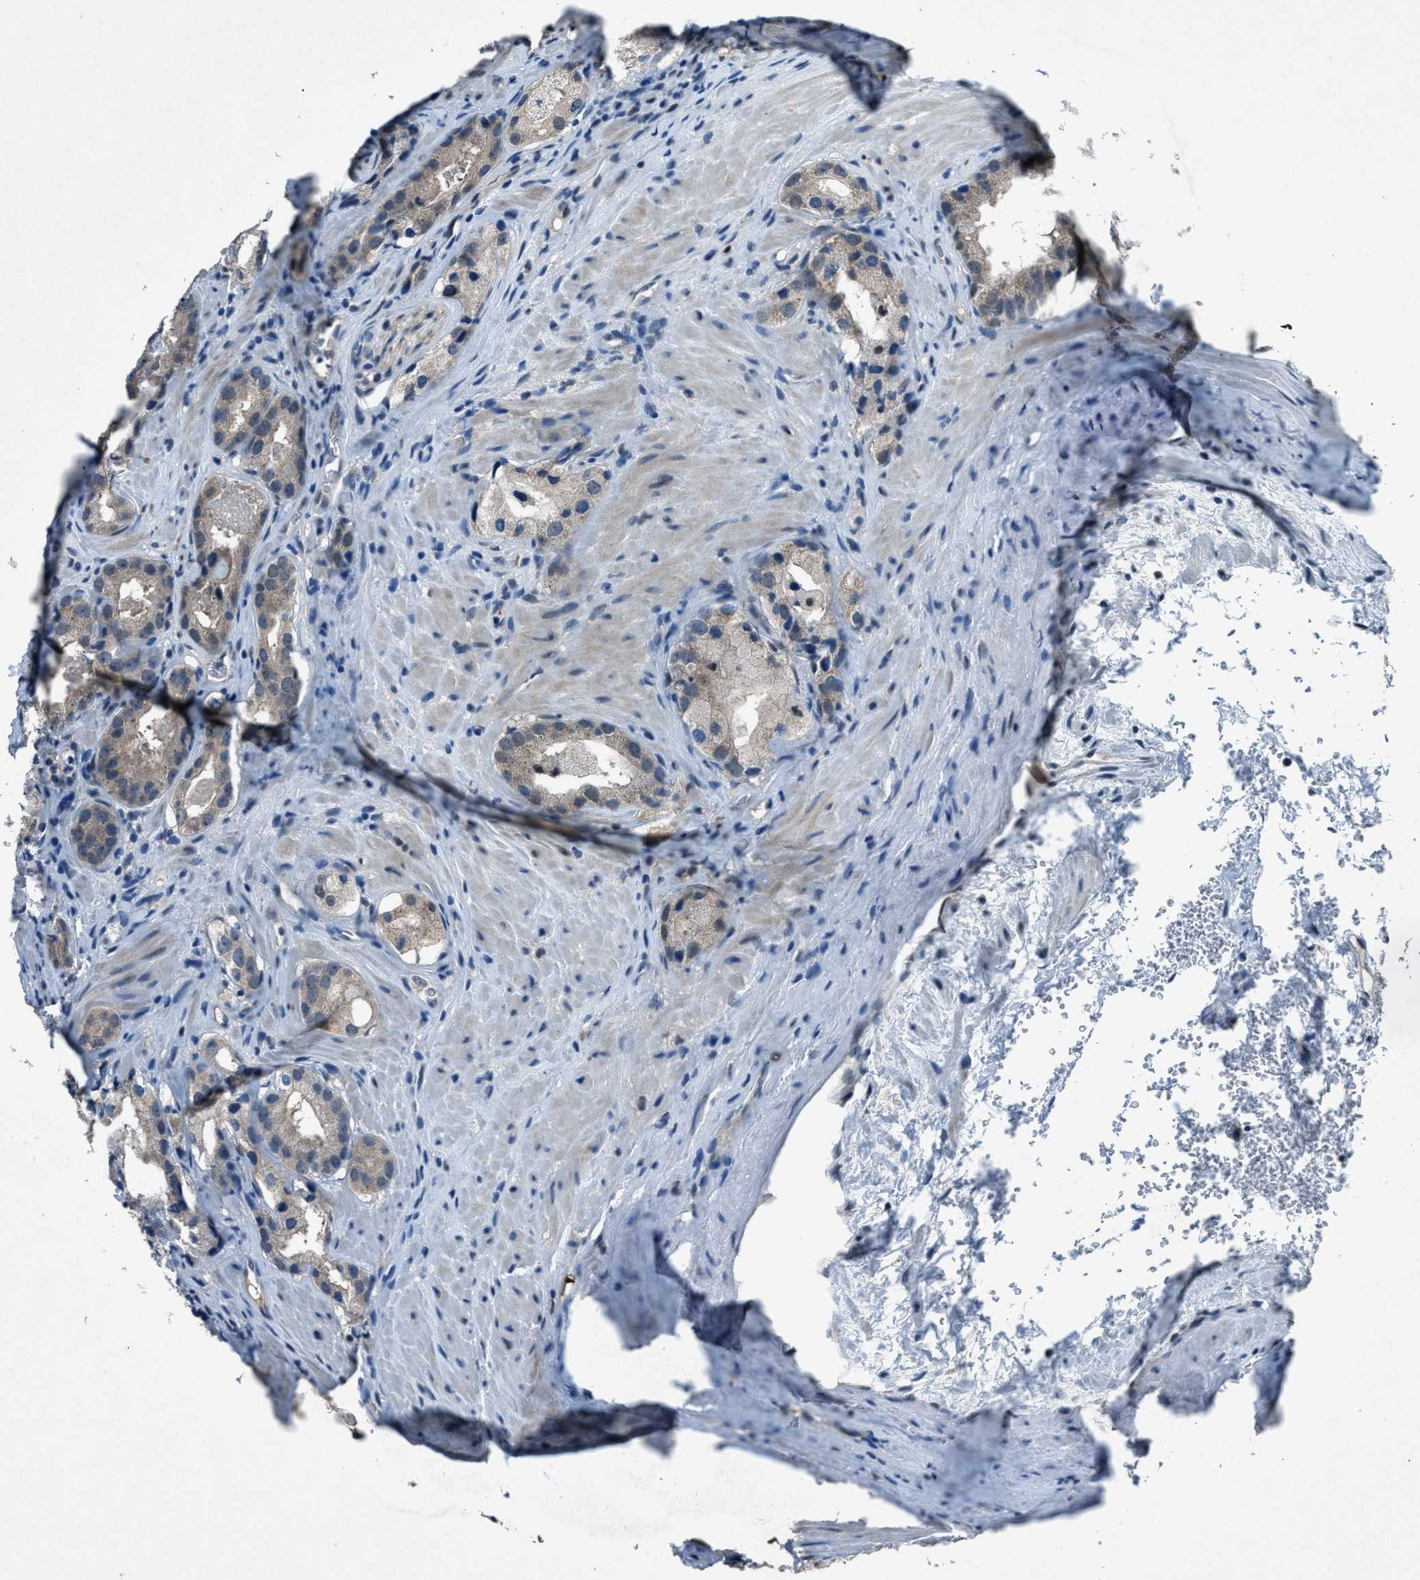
{"staining": {"intensity": "weak", "quantity": ">75%", "location": "cytoplasmic/membranous"}, "tissue": "prostate cancer", "cell_type": "Tumor cells", "image_type": "cancer", "snomed": [{"axis": "morphology", "description": "Adenocarcinoma, High grade"}, {"axis": "topography", "description": "Prostate"}], "caption": "Immunohistochemical staining of prostate cancer (adenocarcinoma (high-grade)) reveals low levels of weak cytoplasmic/membranous protein positivity in about >75% of tumor cells.", "gene": "DUSP19", "patient": {"sex": "male", "age": 63}}